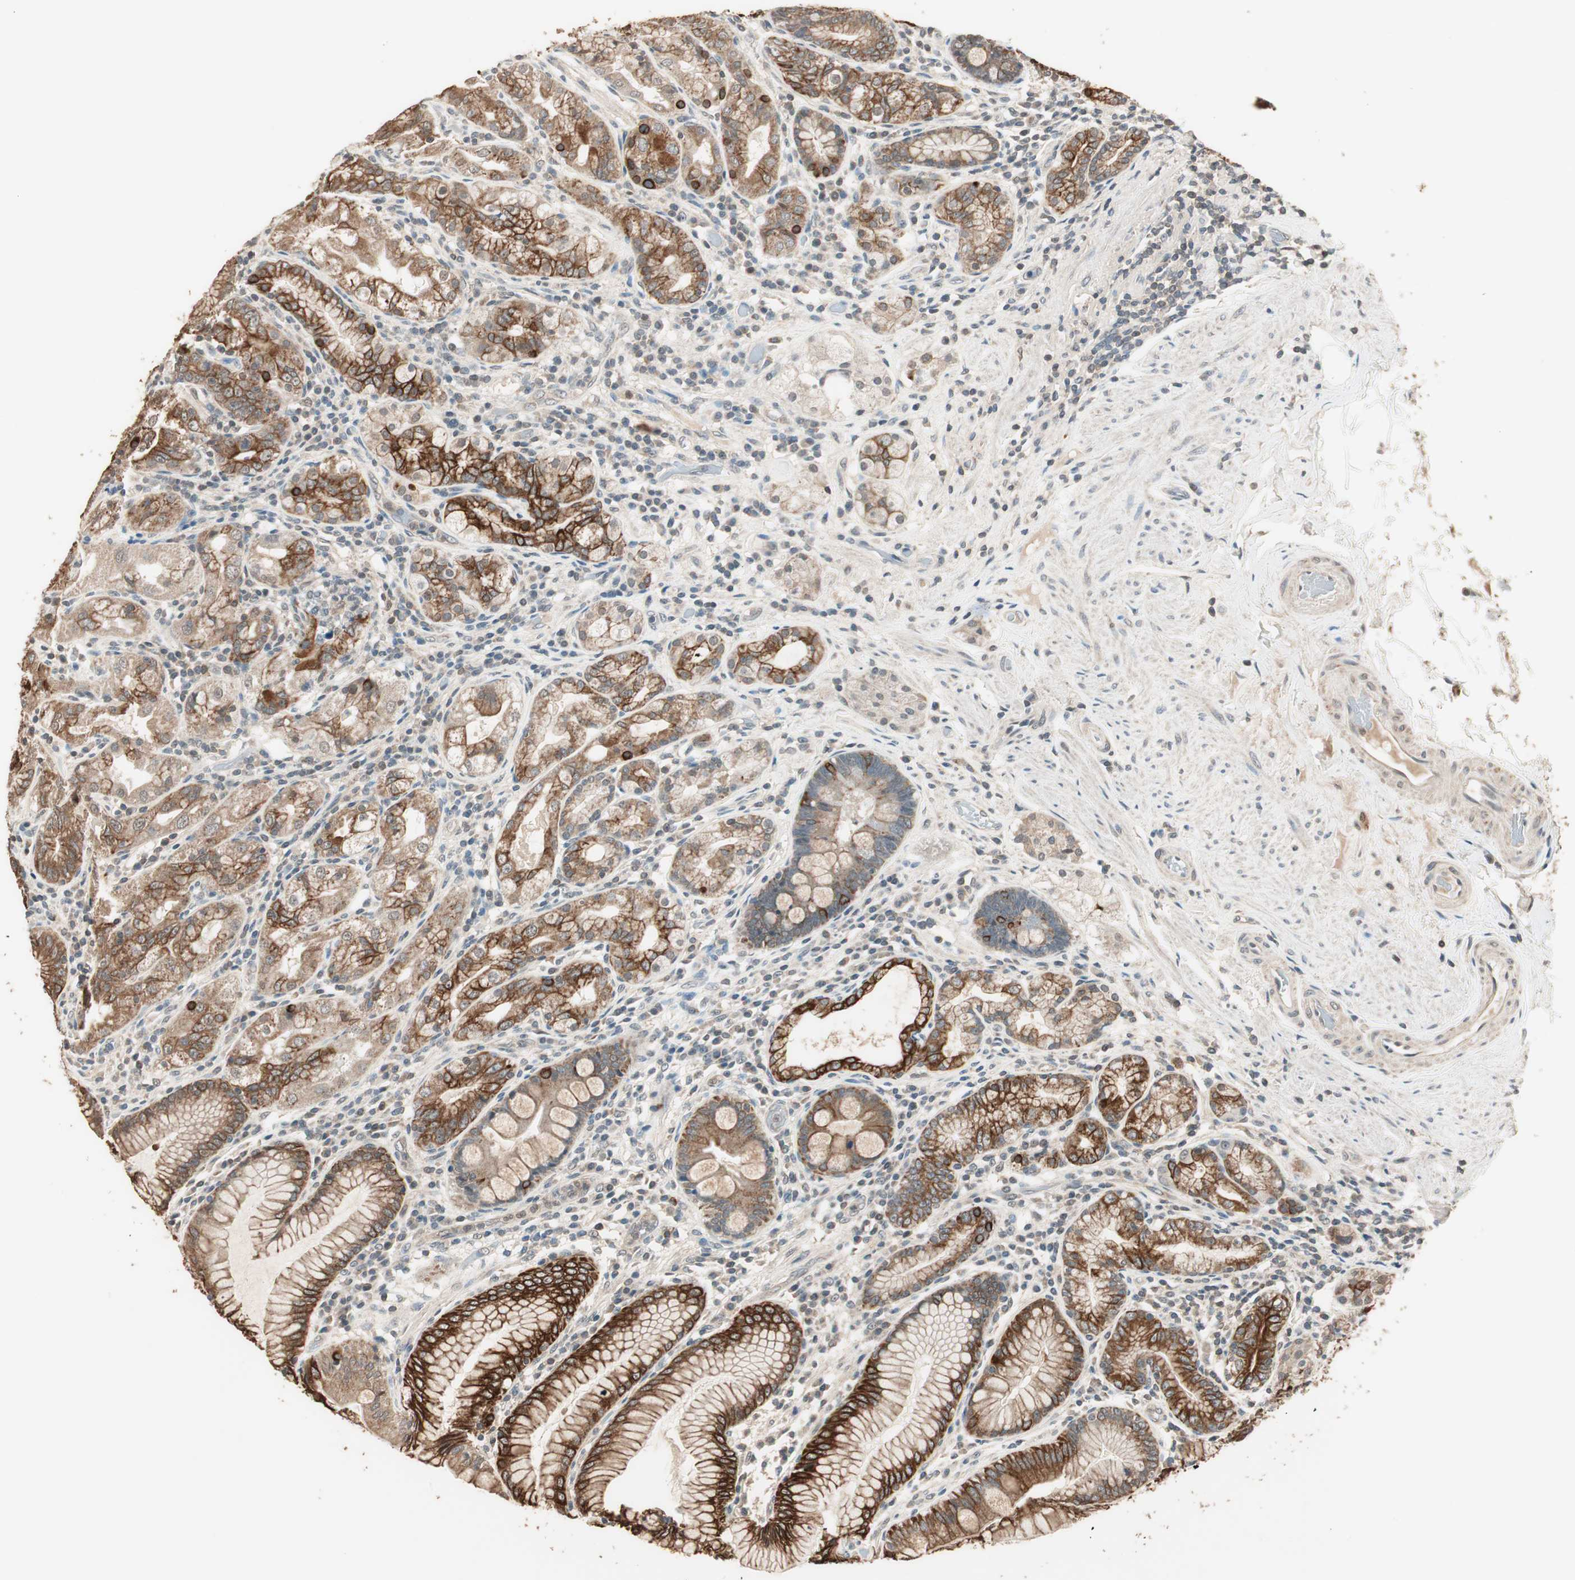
{"staining": {"intensity": "strong", "quantity": ">75%", "location": "cytoplasmic/membranous"}, "tissue": "stomach", "cell_type": "Glandular cells", "image_type": "normal", "snomed": [{"axis": "morphology", "description": "Normal tissue, NOS"}, {"axis": "topography", "description": "Stomach, lower"}], "caption": "IHC (DAB (3,3'-diaminobenzidine)) staining of unremarkable stomach shows strong cytoplasmic/membranous protein positivity in about >75% of glandular cells. (Brightfield microscopy of DAB IHC at high magnification).", "gene": "TRIM21", "patient": {"sex": "female", "age": 76}}